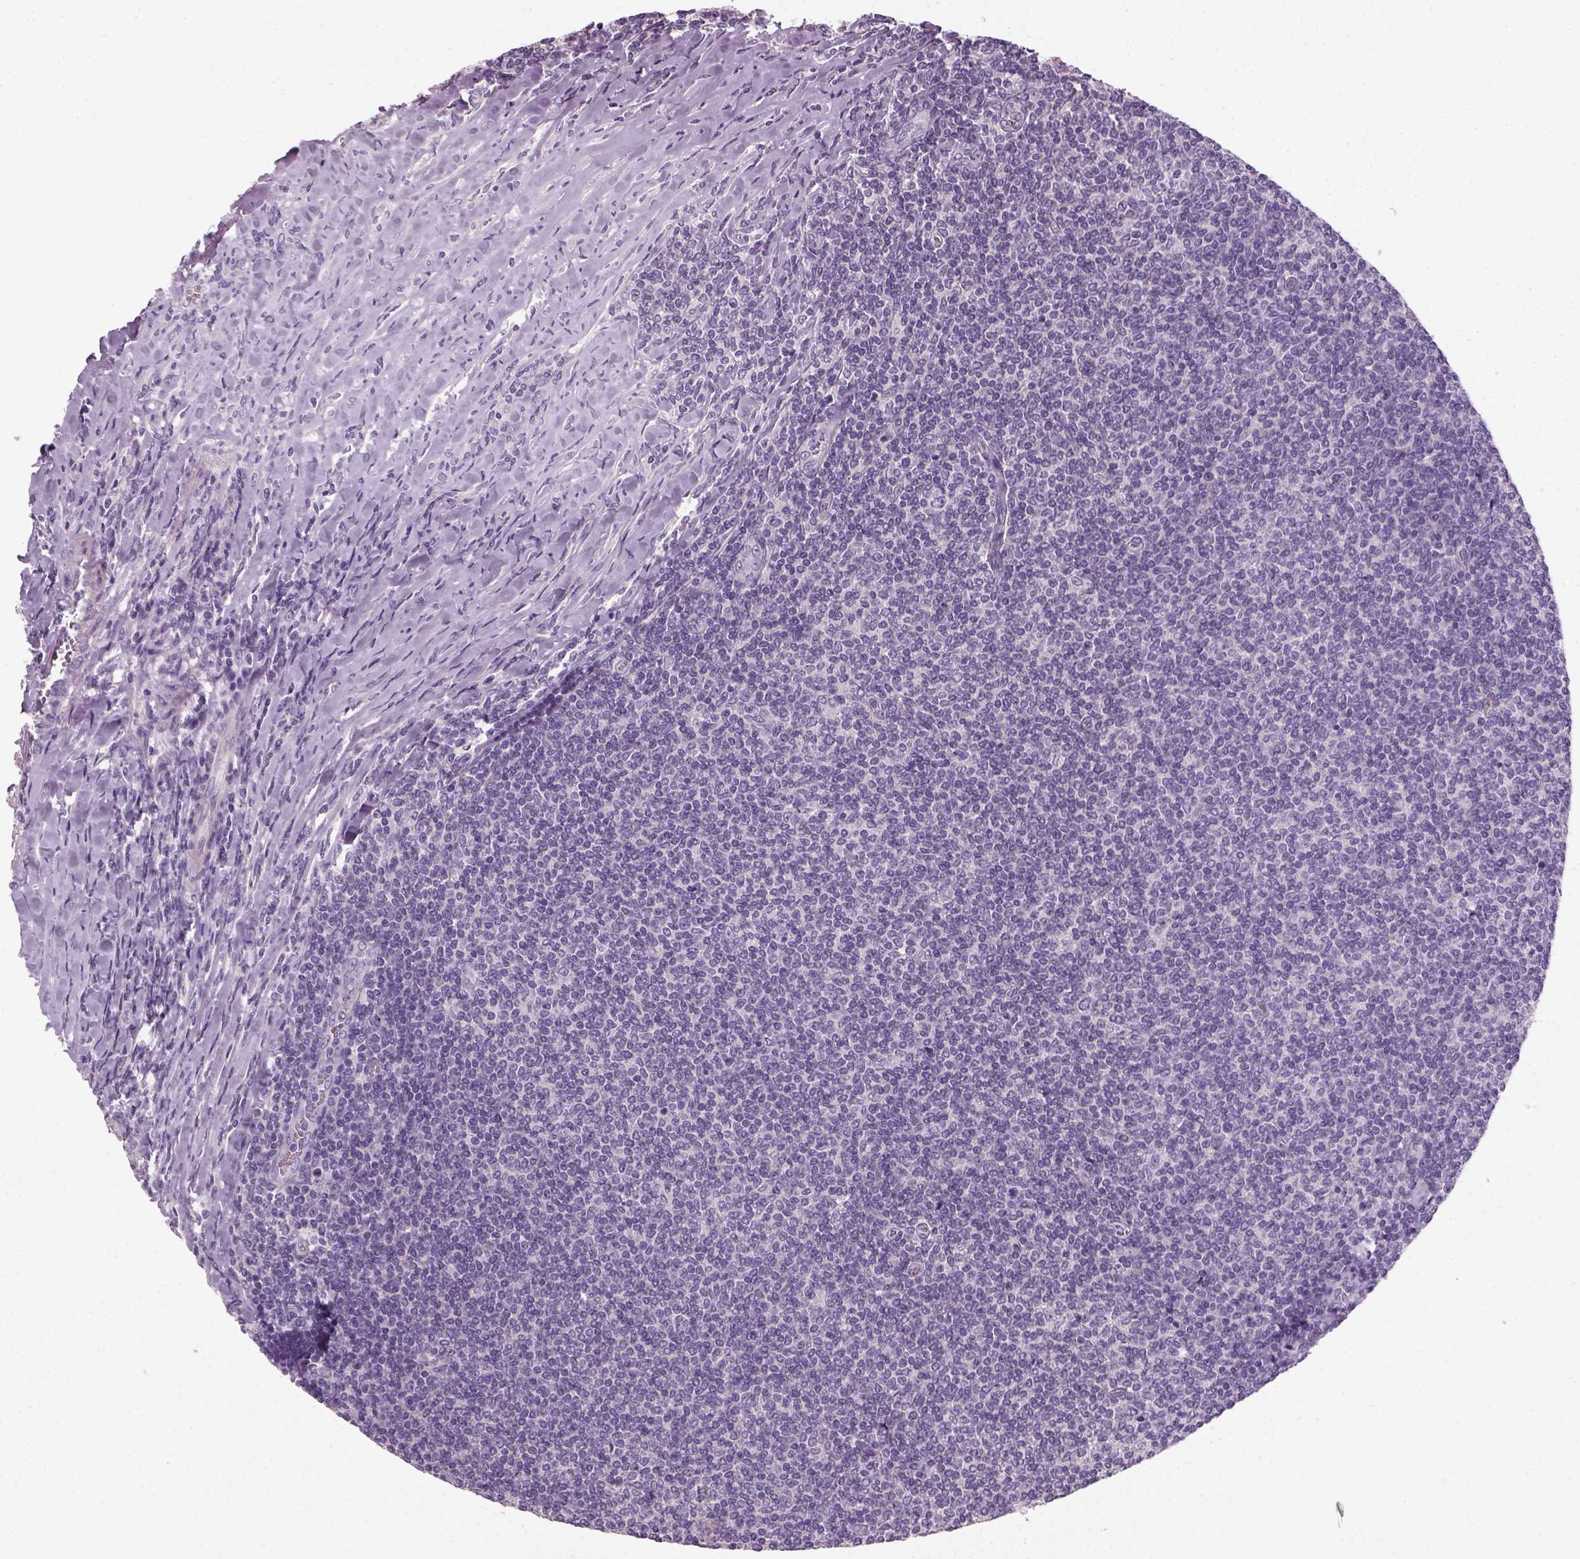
{"staining": {"intensity": "negative", "quantity": "none", "location": "none"}, "tissue": "lymphoma", "cell_type": "Tumor cells", "image_type": "cancer", "snomed": [{"axis": "morphology", "description": "Malignant lymphoma, non-Hodgkin's type, Low grade"}, {"axis": "topography", "description": "Lymph node"}], "caption": "There is no significant positivity in tumor cells of lymphoma.", "gene": "ELOVL3", "patient": {"sex": "male", "age": 52}}